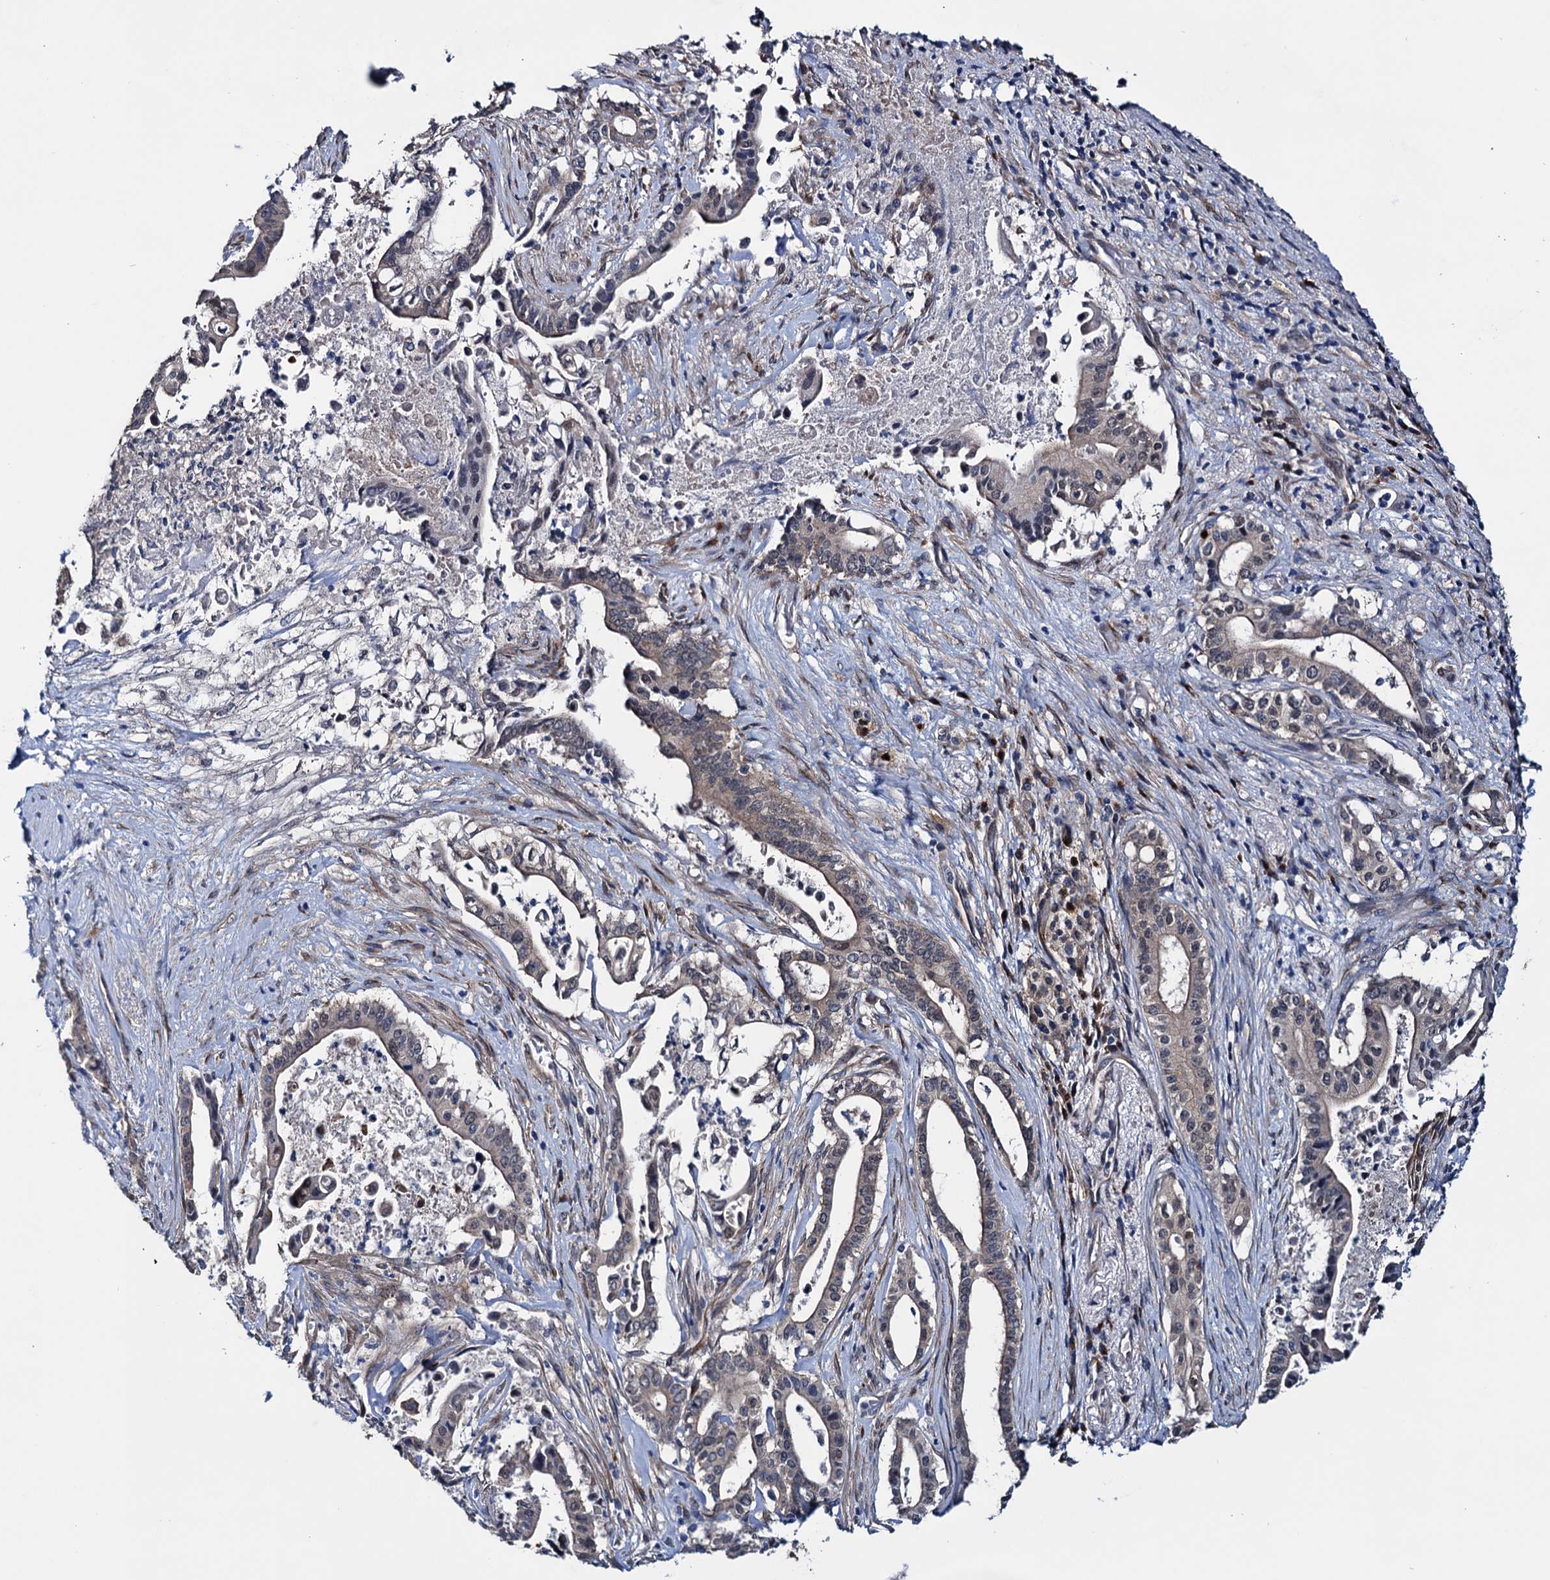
{"staining": {"intensity": "weak", "quantity": "<25%", "location": "cytoplasmic/membranous"}, "tissue": "pancreatic cancer", "cell_type": "Tumor cells", "image_type": "cancer", "snomed": [{"axis": "morphology", "description": "Adenocarcinoma, NOS"}, {"axis": "topography", "description": "Pancreas"}], "caption": "Immunohistochemistry micrograph of neoplastic tissue: human pancreatic cancer stained with DAB exhibits no significant protein staining in tumor cells.", "gene": "EYA4", "patient": {"sex": "female", "age": 77}}